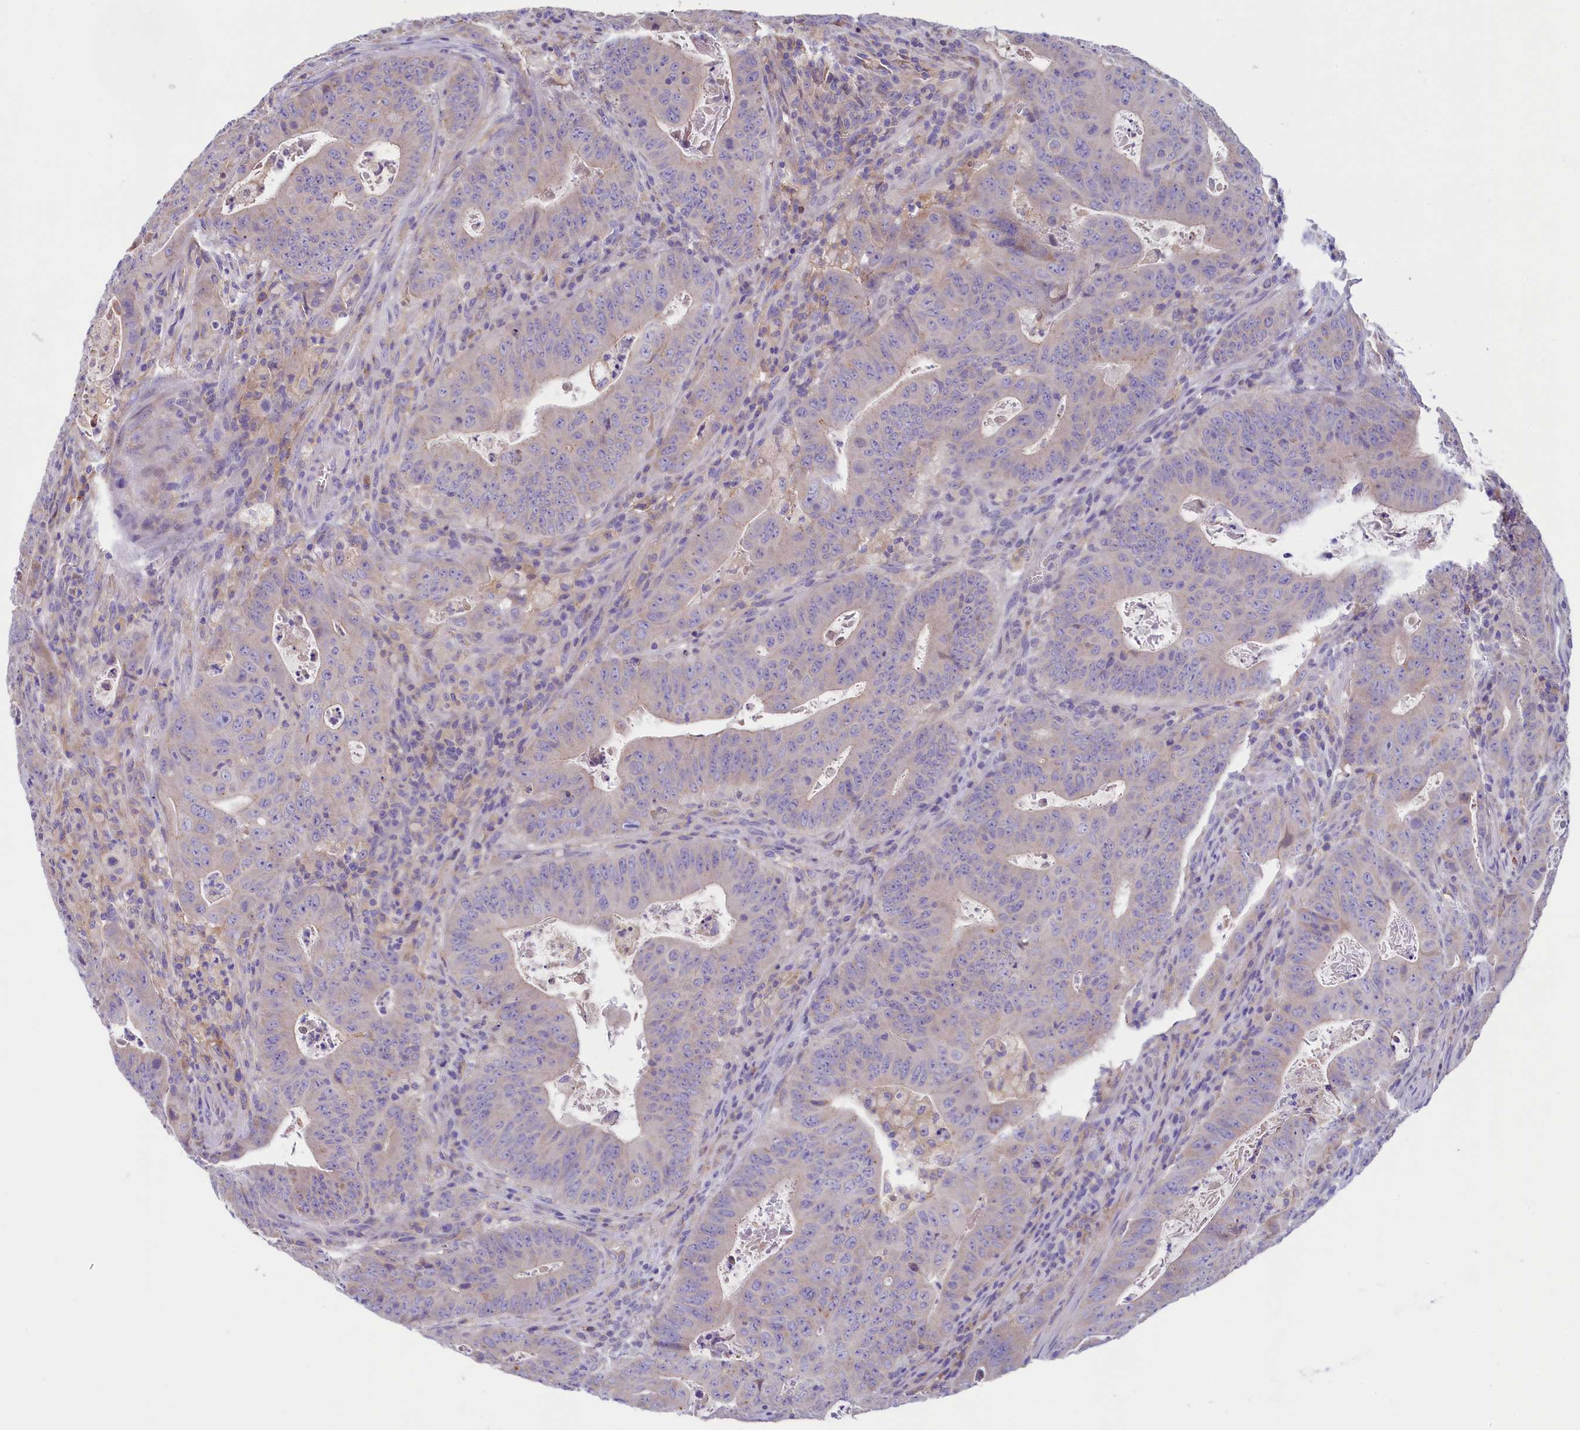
{"staining": {"intensity": "negative", "quantity": "none", "location": "none"}, "tissue": "colorectal cancer", "cell_type": "Tumor cells", "image_type": "cancer", "snomed": [{"axis": "morphology", "description": "Adenocarcinoma, NOS"}, {"axis": "topography", "description": "Rectum"}], "caption": "Image shows no significant protein positivity in tumor cells of adenocarcinoma (colorectal). (DAB IHC, high magnification).", "gene": "HPS6", "patient": {"sex": "female", "age": 75}}